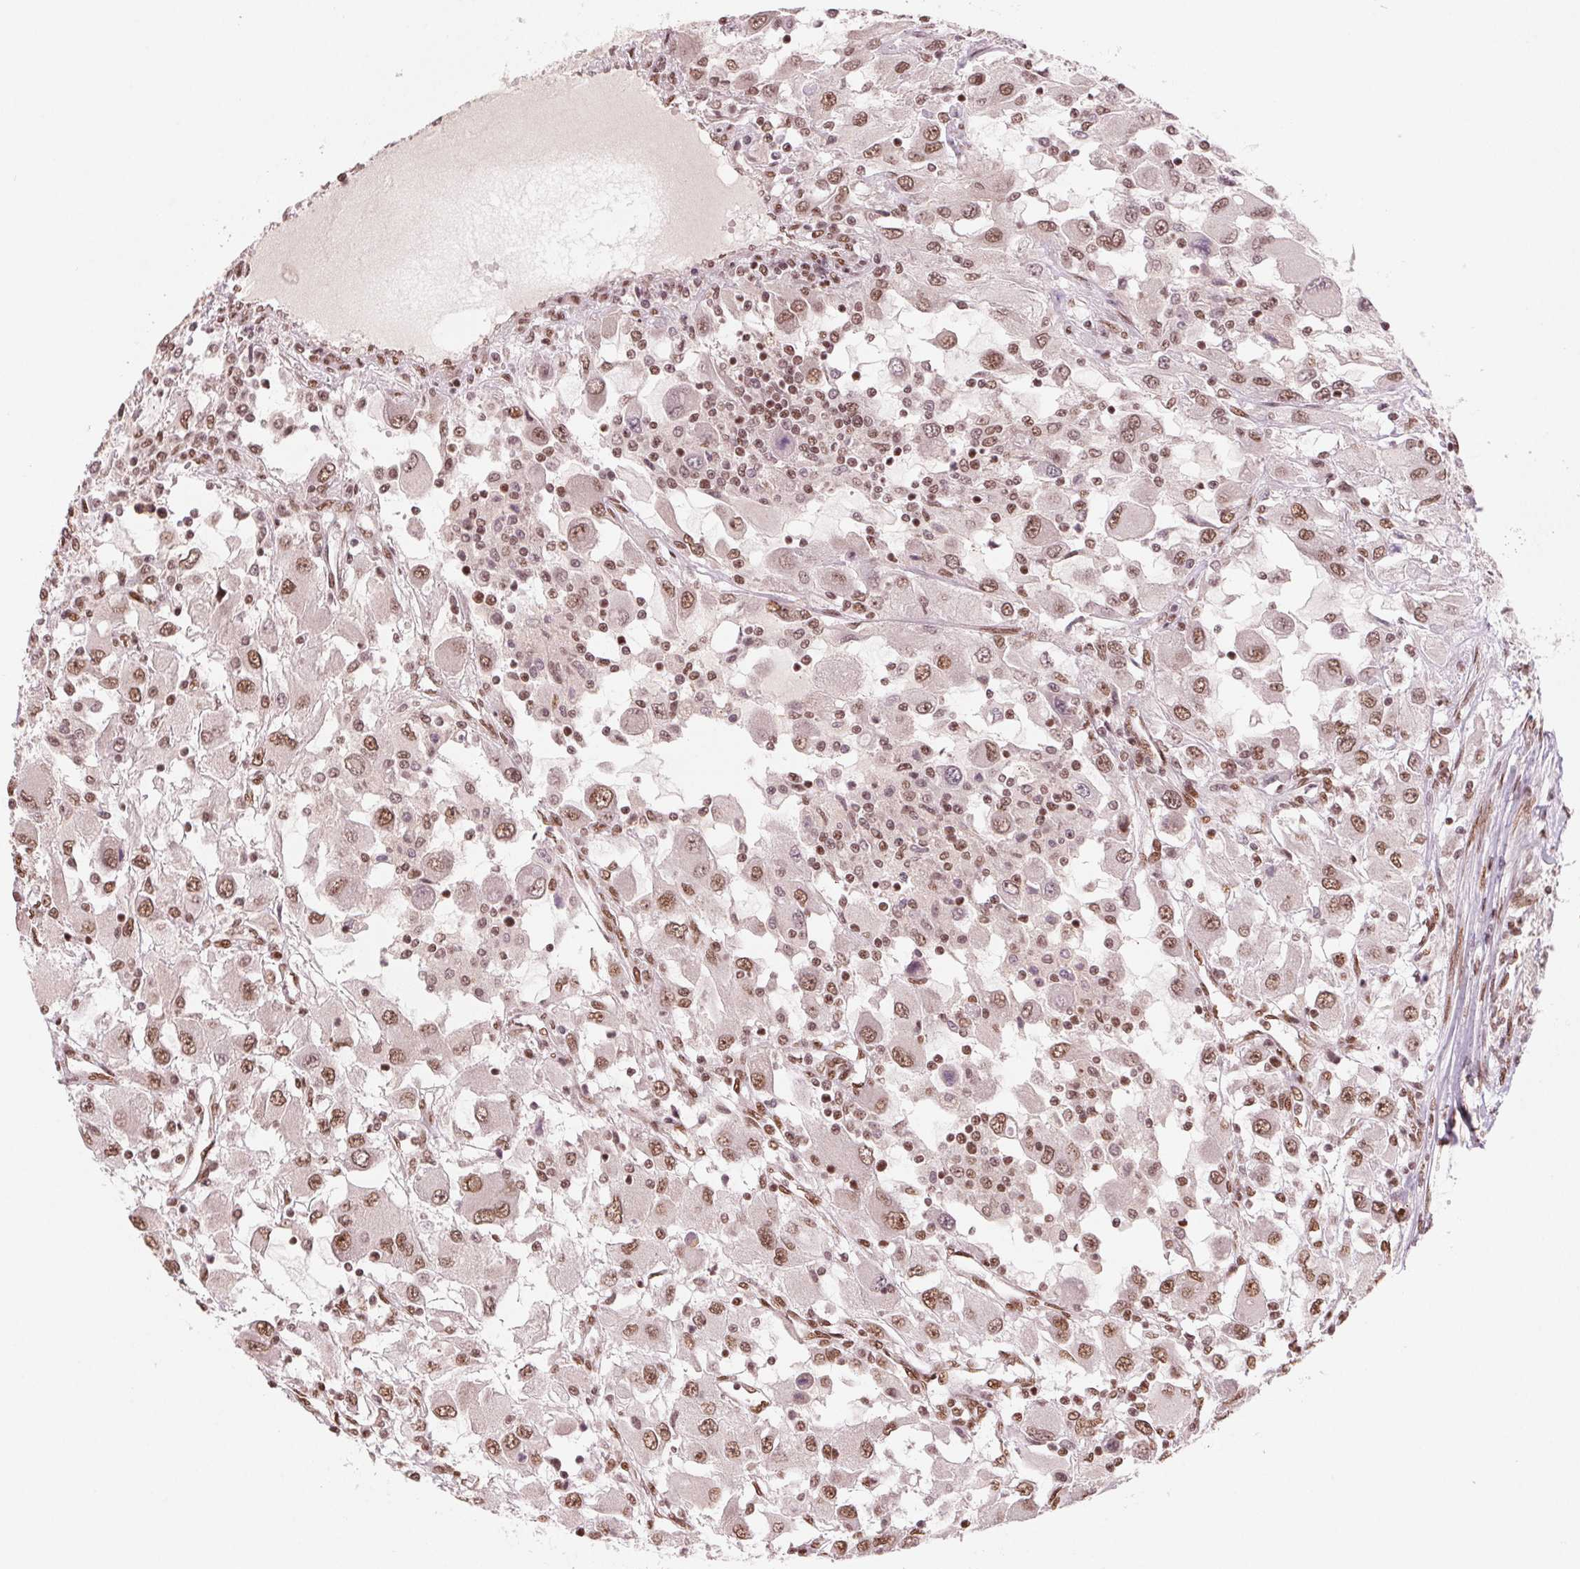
{"staining": {"intensity": "moderate", "quantity": ">75%", "location": "nuclear"}, "tissue": "renal cancer", "cell_type": "Tumor cells", "image_type": "cancer", "snomed": [{"axis": "morphology", "description": "Adenocarcinoma, NOS"}, {"axis": "topography", "description": "Kidney"}], "caption": "The histopathology image displays a brown stain indicating the presence of a protein in the nuclear of tumor cells in renal adenocarcinoma.", "gene": "TTLL9", "patient": {"sex": "female", "age": 67}}